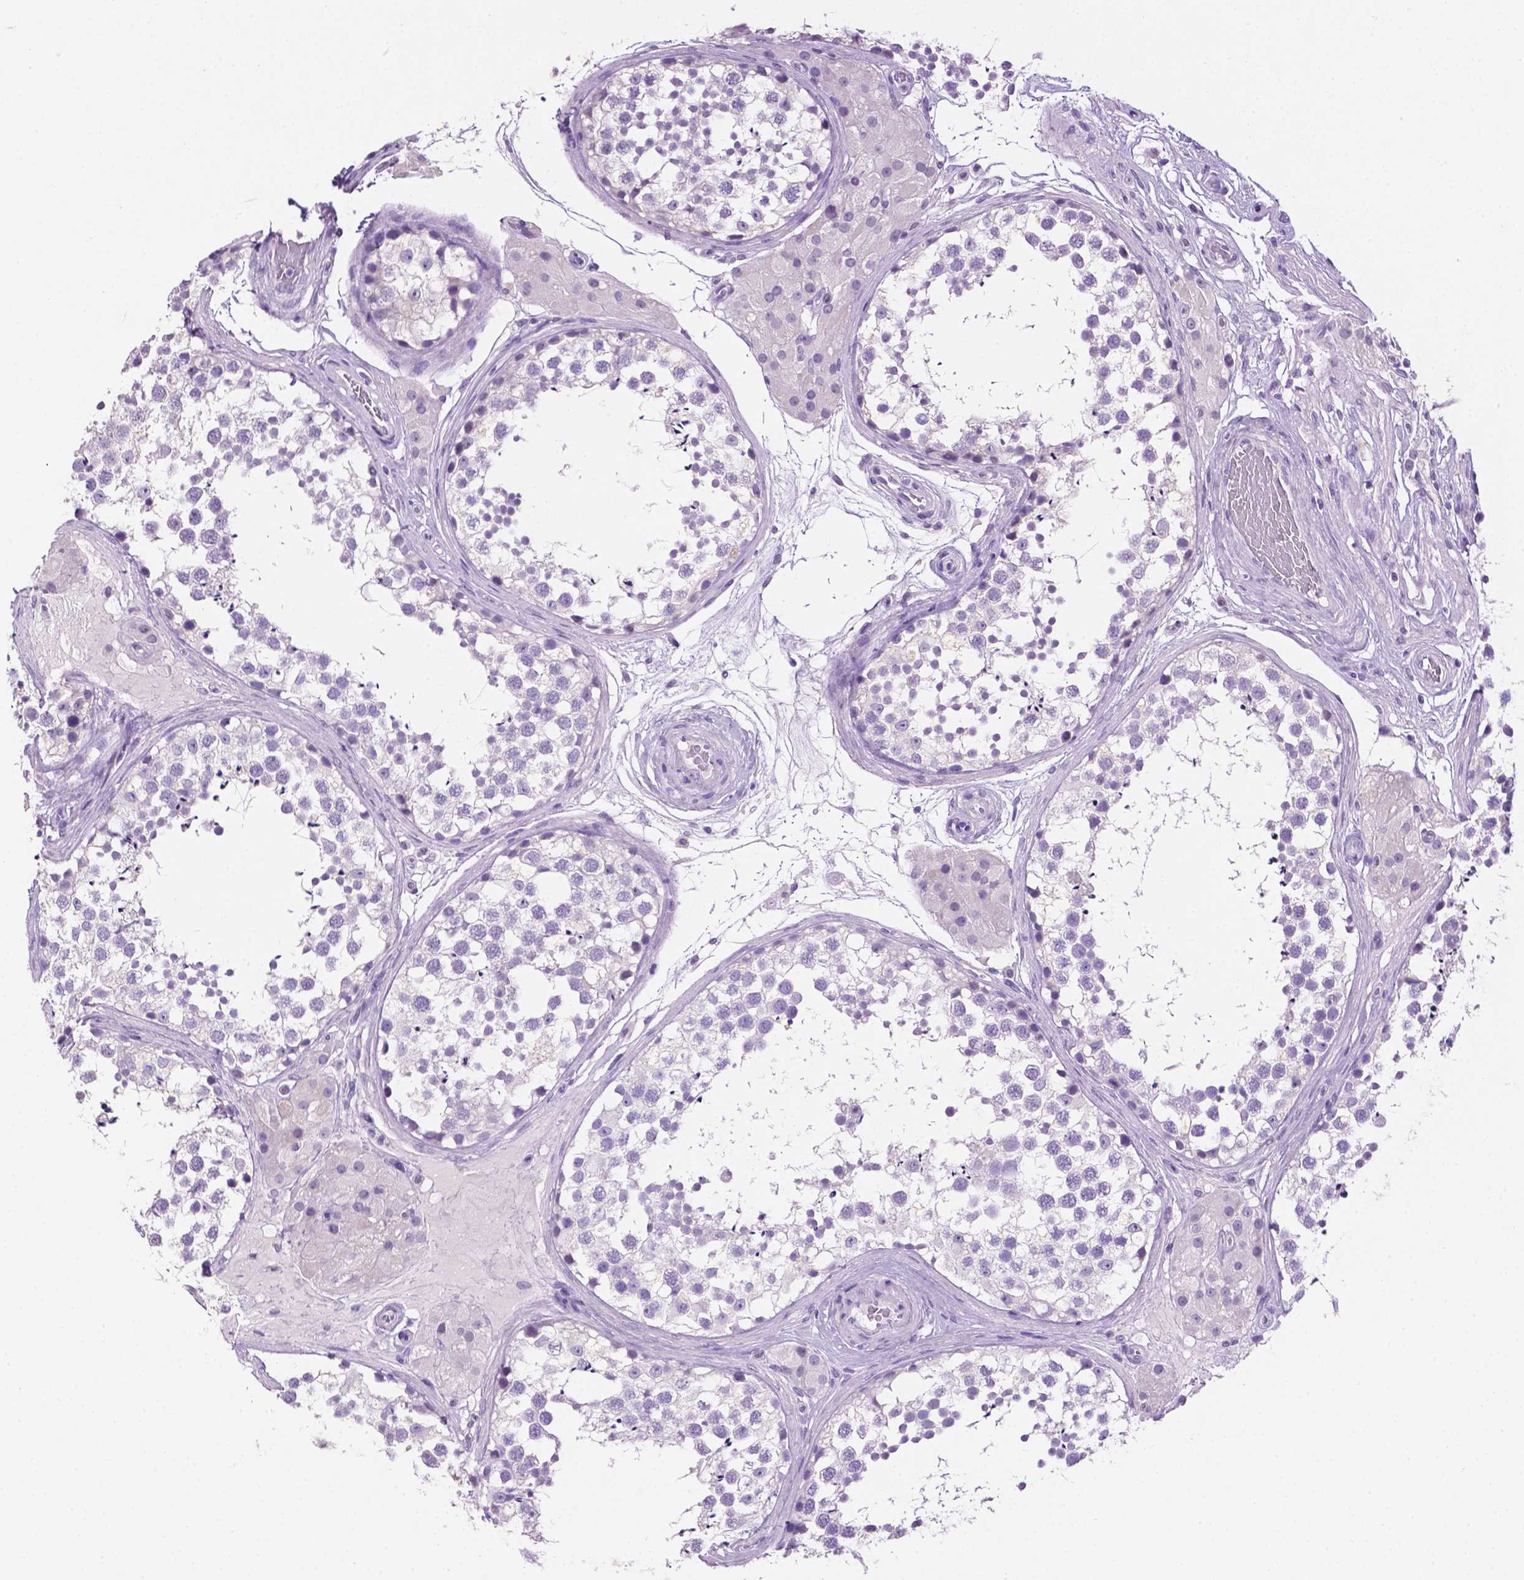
{"staining": {"intensity": "negative", "quantity": "none", "location": "none"}, "tissue": "testis", "cell_type": "Cells in seminiferous ducts", "image_type": "normal", "snomed": [{"axis": "morphology", "description": "Normal tissue, NOS"}, {"axis": "morphology", "description": "Seminoma, NOS"}, {"axis": "topography", "description": "Testis"}], "caption": "This is an IHC histopathology image of normal human testis. There is no staining in cells in seminiferous ducts.", "gene": "TACSTD2", "patient": {"sex": "male", "age": 65}}